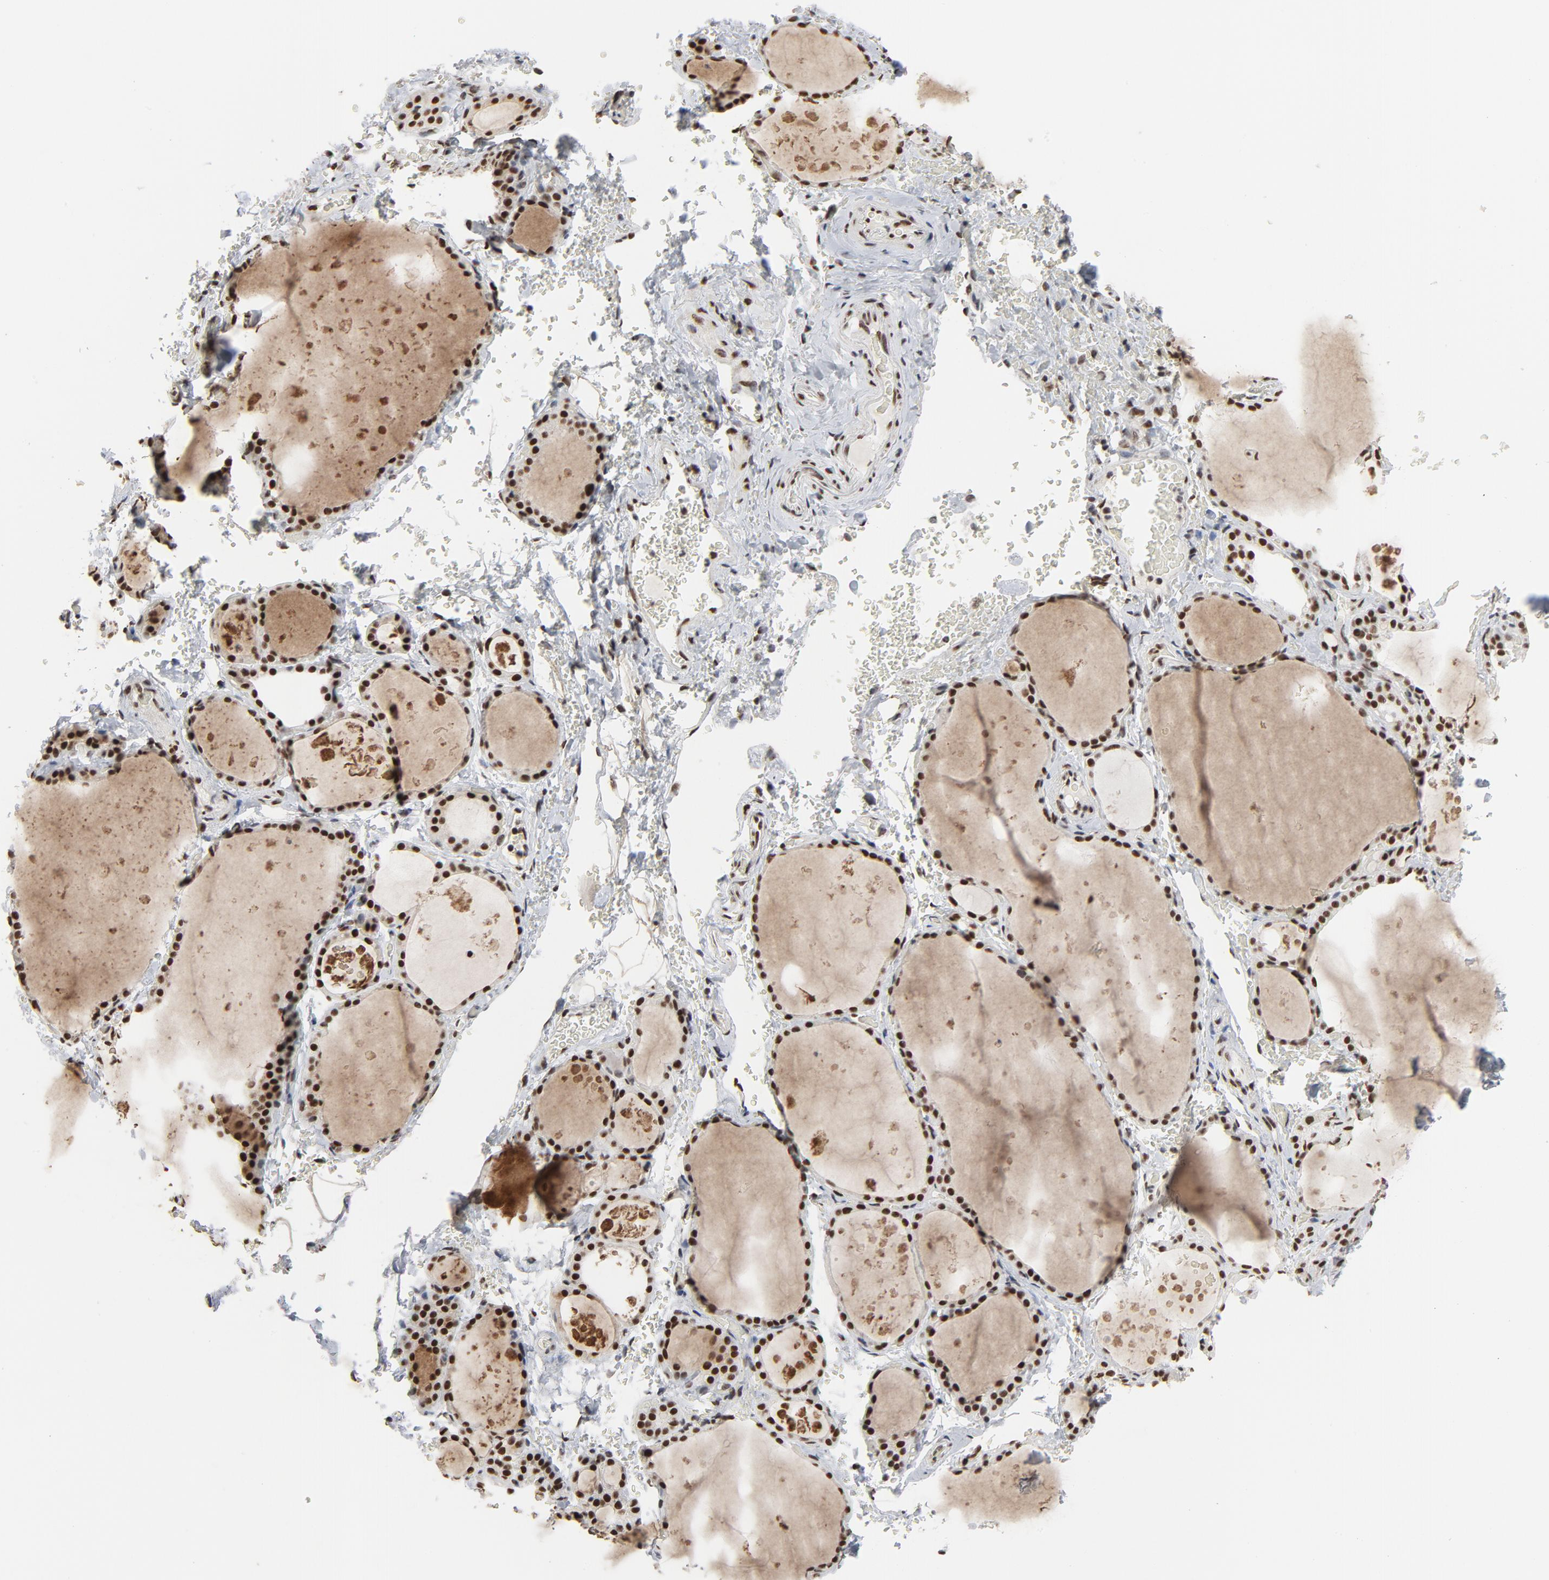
{"staining": {"intensity": "strong", "quantity": ">75%", "location": "cytoplasmic/membranous,nuclear"}, "tissue": "thyroid gland", "cell_type": "Glandular cells", "image_type": "normal", "snomed": [{"axis": "morphology", "description": "Normal tissue, NOS"}, {"axis": "topography", "description": "Thyroid gland"}], "caption": "Glandular cells show high levels of strong cytoplasmic/membranous,nuclear positivity in about >75% of cells in unremarkable human thyroid gland. (brown staining indicates protein expression, while blue staining denotes nuclei).", "gene": "MRE11", "patient": {"sex": "male", "age": 61}}